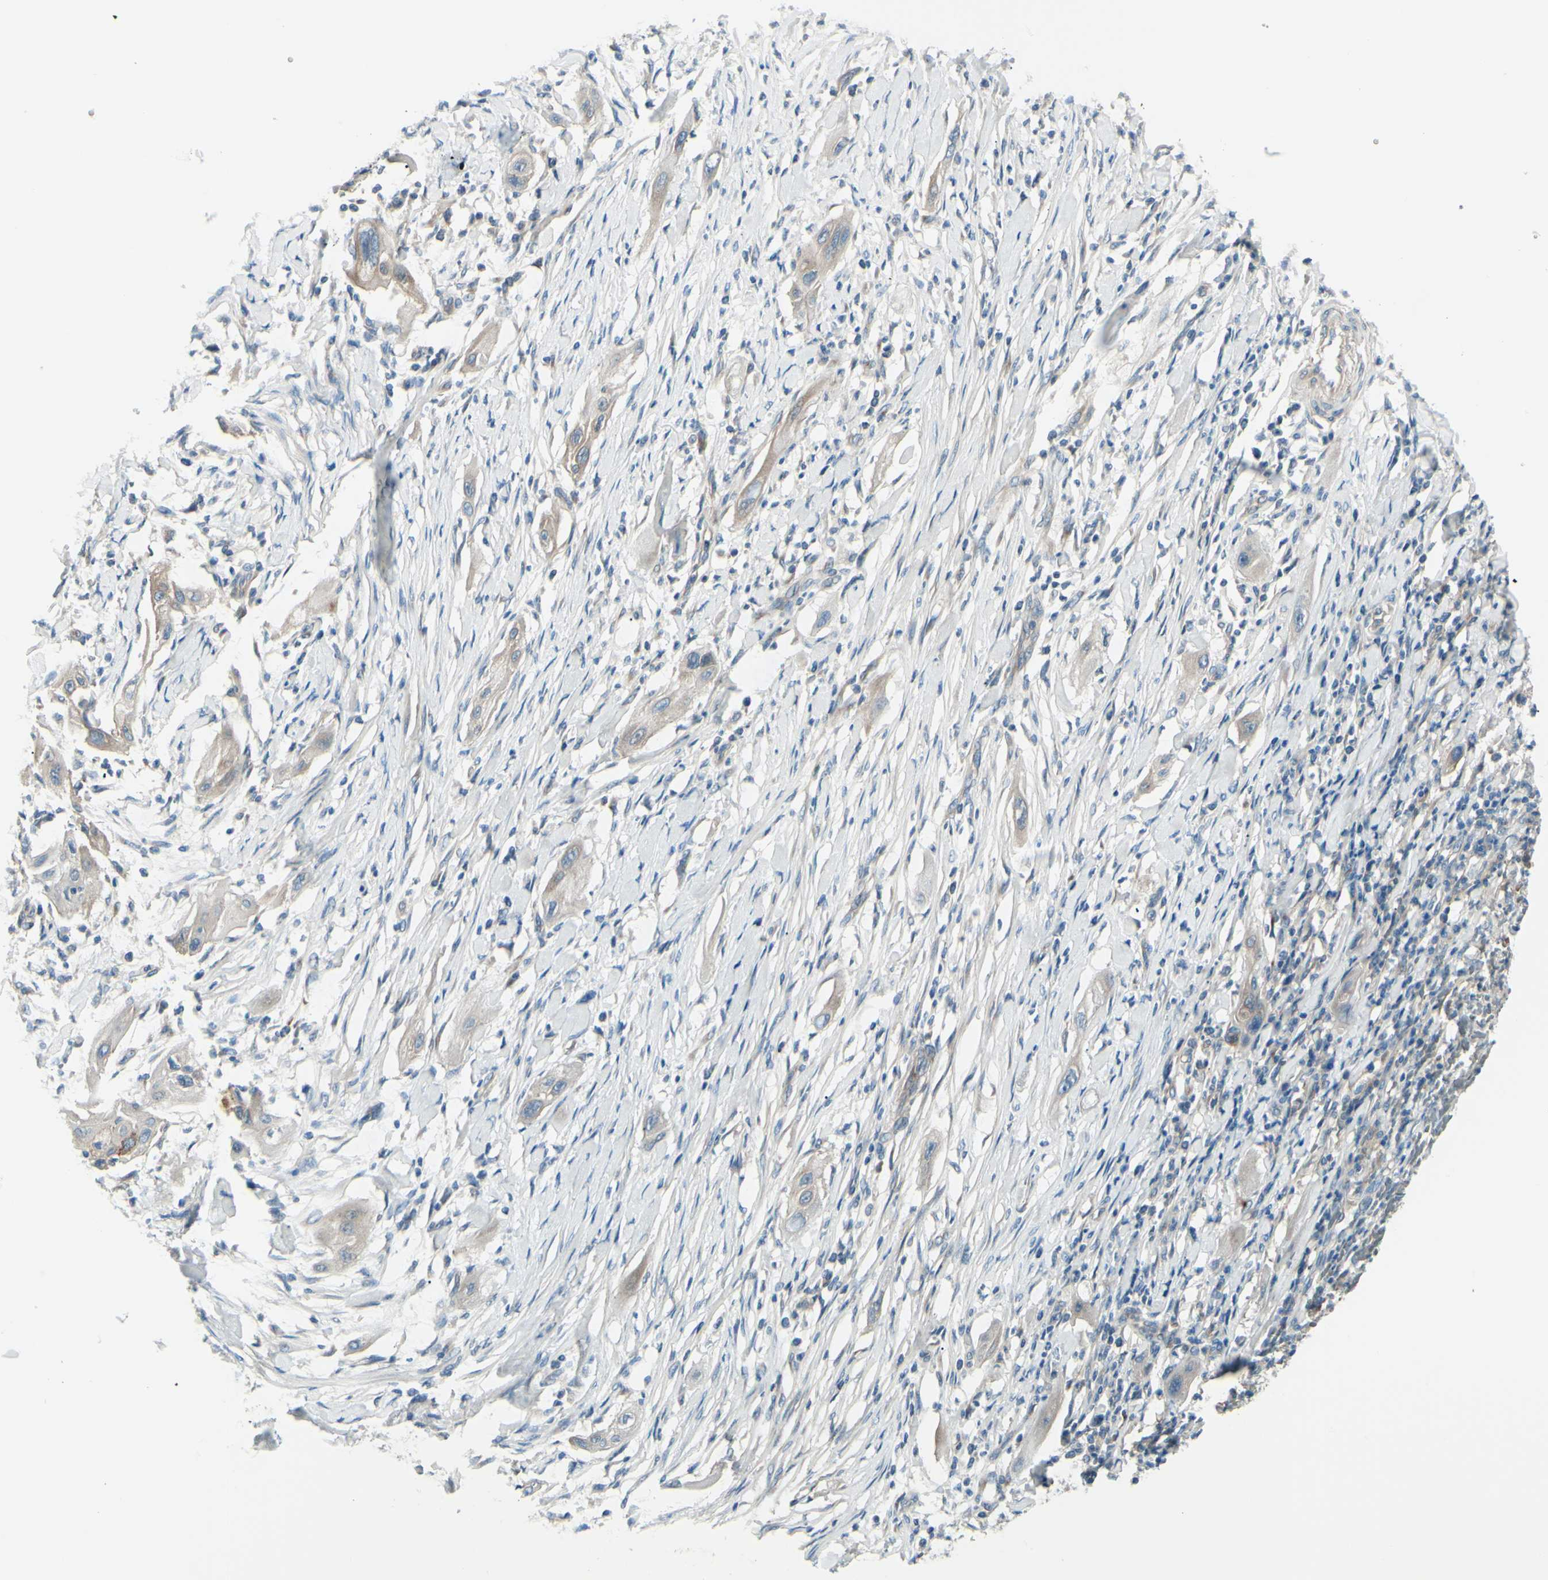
{"staining": {"intensity": "weak", "quantity": ">75%", "location": "cytoplasmic/membranous"}, "tissue": "lung cancer", "cell_type": "Tumor cells", "image_type": "cancer", "snomed": [{"axis": "morphology", "description": "Squamous cell carcinoma, NOS"}, {"axis": "topography", "description": "Lung"}], "caption": "DAB (3,3'-diaminobenzidine) immunohistochemical staining of lung squamous cell carcinoma reveals weak cytoplasmic/membranous protein staining in approximately >75% of tumor cells.", "gene": "PCDHGA2", "patient": {"sex": "female", "age": 47}}